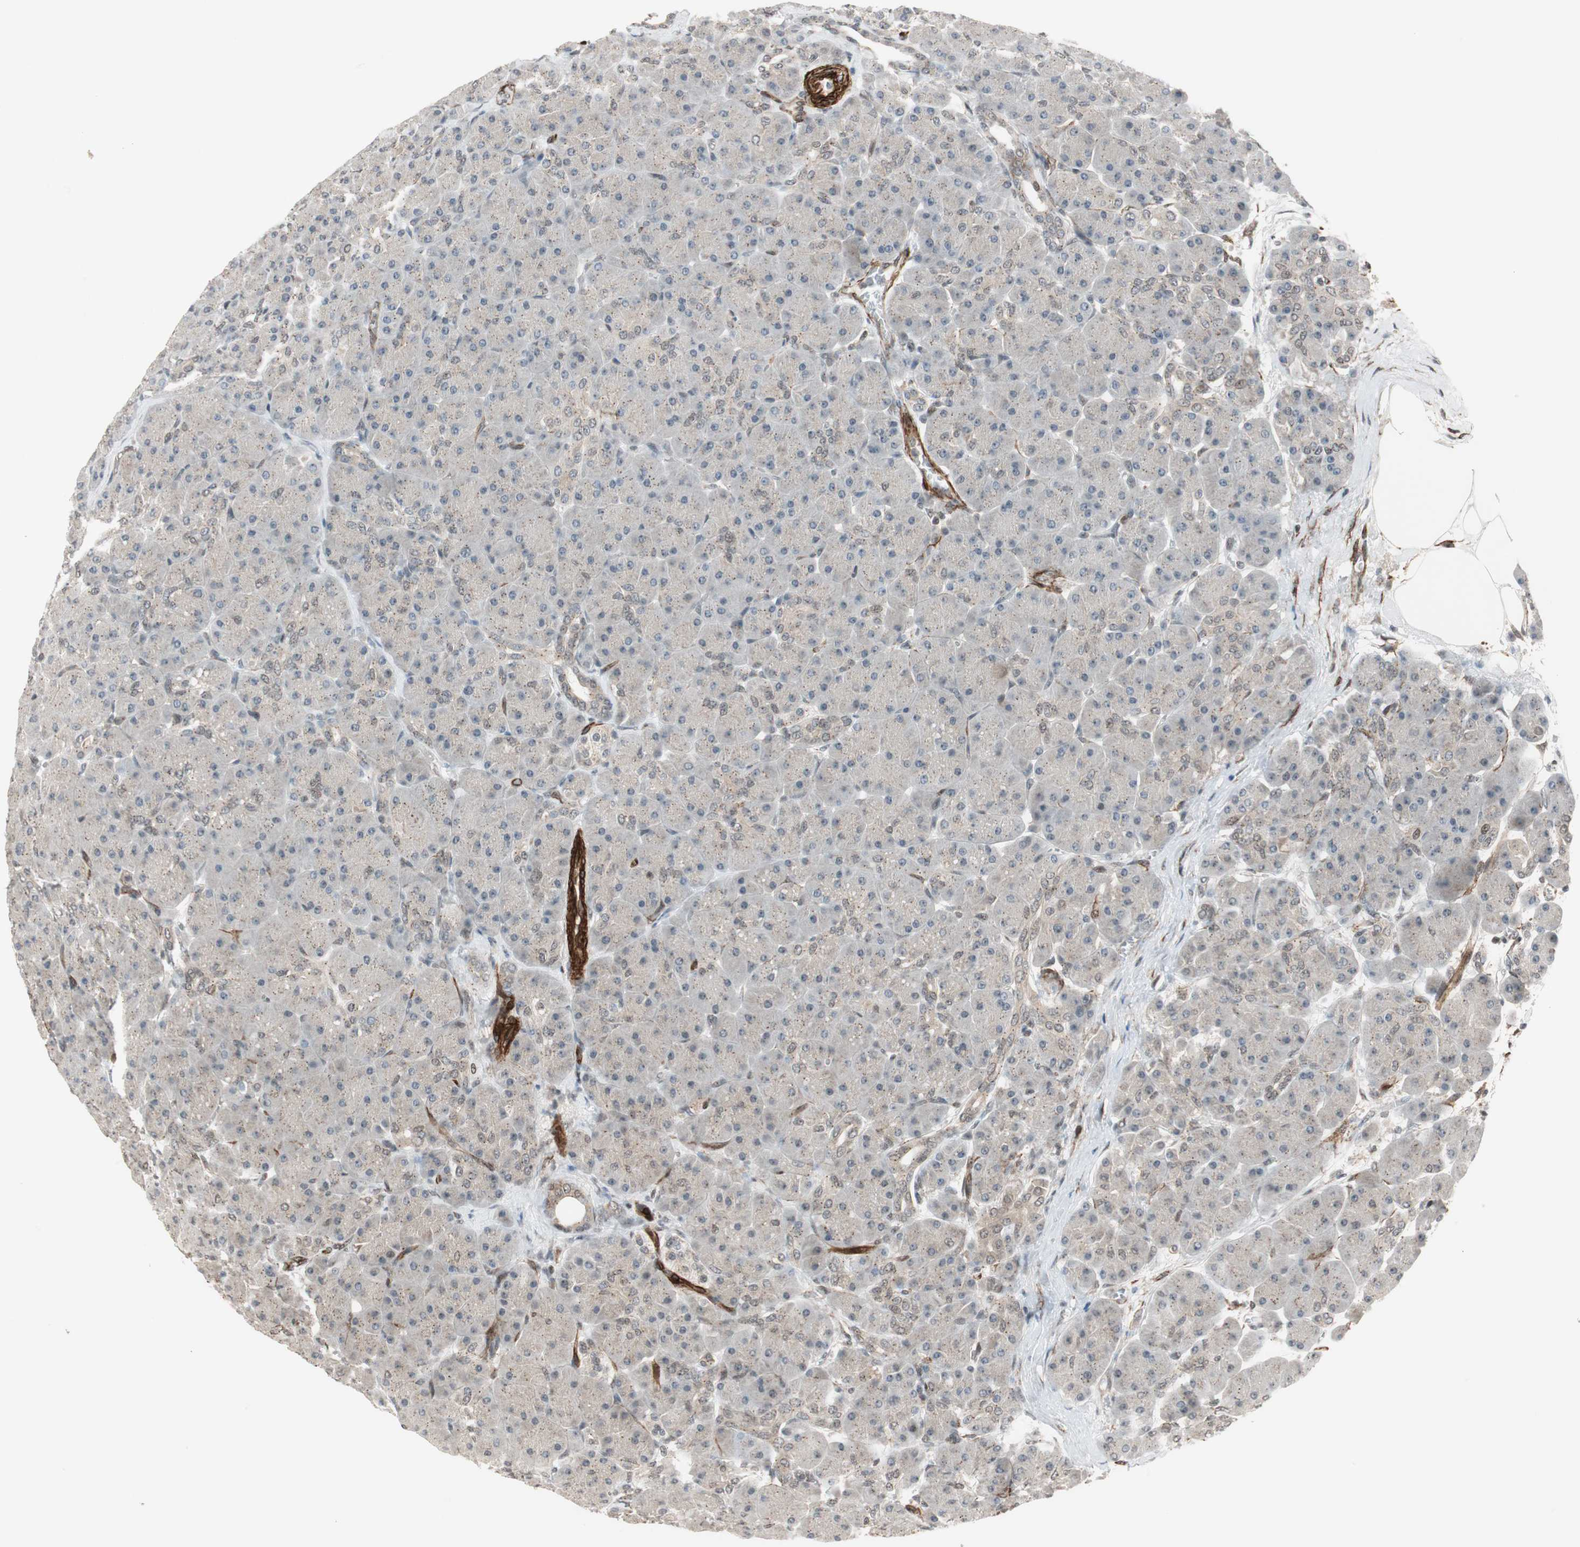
{"staining": {"intensity": "weak", "quantity": "<25%", "location": "cytoplasmic/membranous"}, "tissue": "pancreas", "cell_type": "Exocrine glandular cells", "image_type": "normal", "snomed": [{"axis": "morphology", "description": "Normal tissue, NOS"}, {"axis": "topography", "description": "Pancreas"}], "caption": "Immunohistochemical staining of benign pancreas shows no significant positivity in exocrine glandular cells.", "gene": "CDK19", "patient": {"sex": "male", "age": 66}}